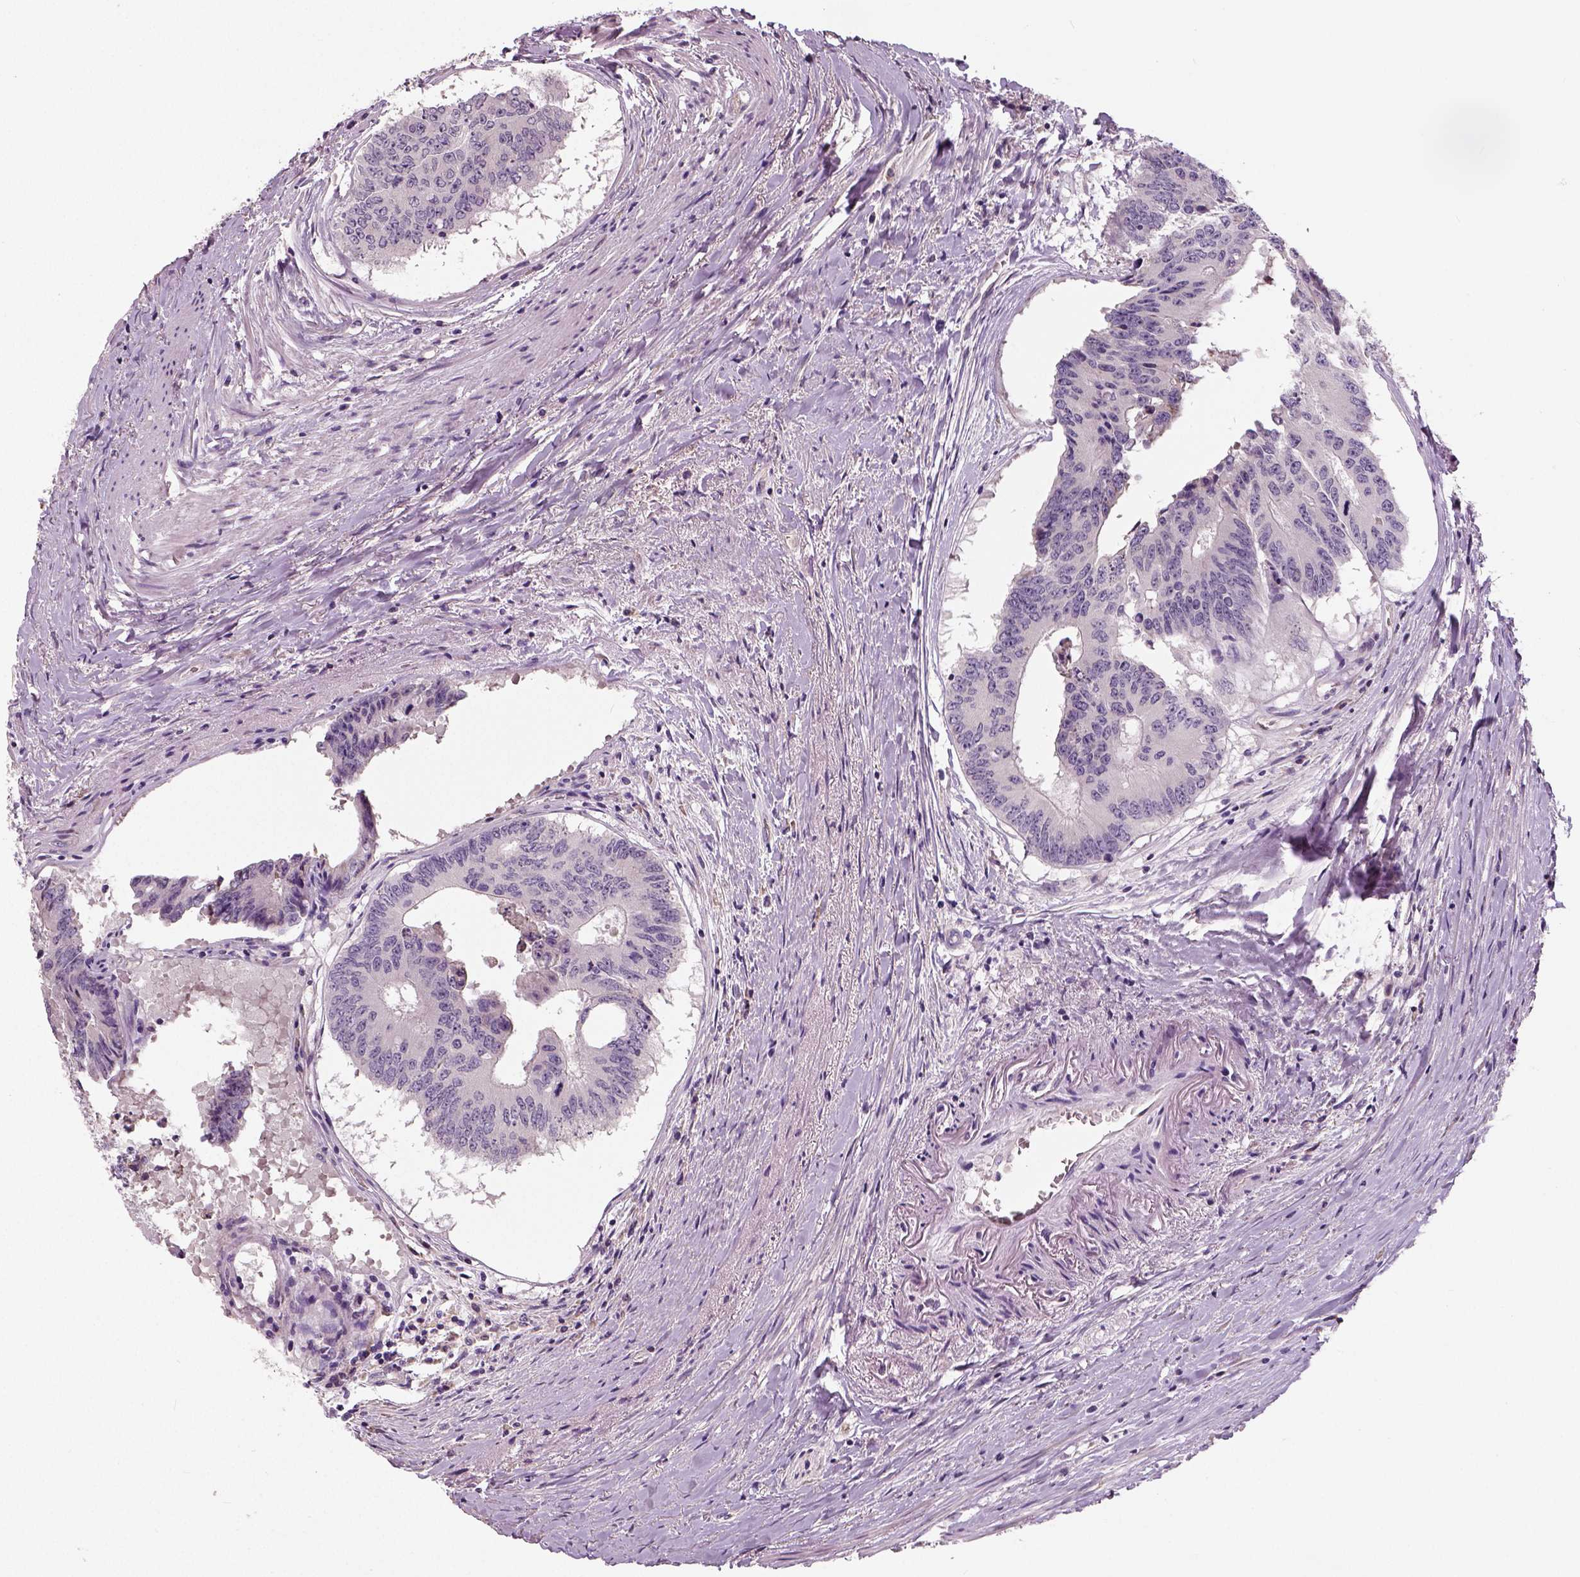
{"staining": {"intensity": "negative", "quantity": "none", "location": "none"}, "tissue": "colorectal cancer", "cell_type": "Tumor cells", "image_type": "cancer", "snomed": [{"axis": "morphology", "description": "Adenocarcinoma, NOS"}, {"axis": "topography", "description": "Rectum"}], "caption": "Protein analysis of adenocarcinoma (colorectal) demonstrates no significant expression in tumor cells.", "gene": "NECAB1", "patient": {"sex": "male", "age": 59}}